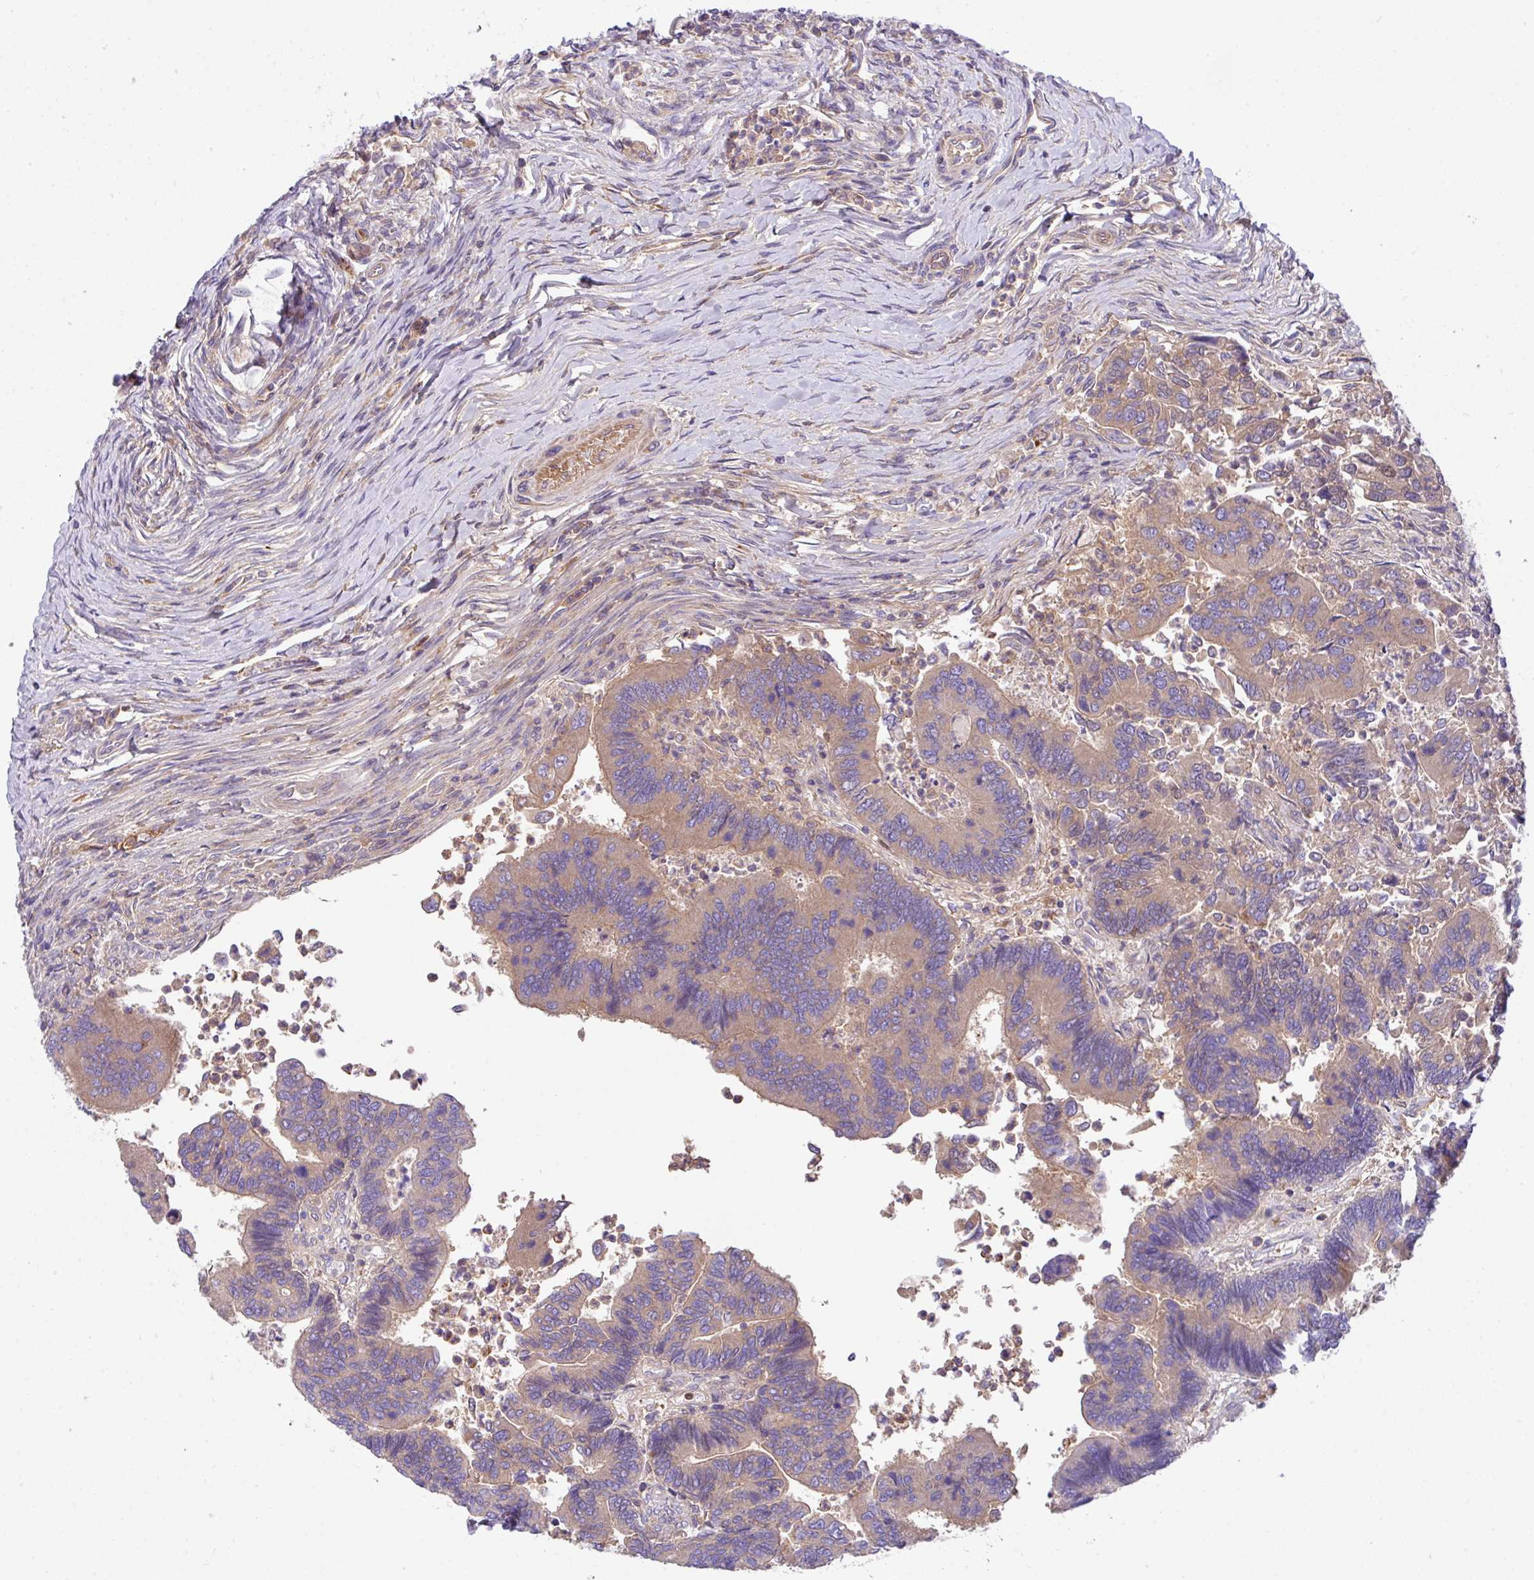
{"staining": {"intensity": "moderate", "quantity": "25%-75%", "location": "cytoplasmic/membranous"}, "tissue": "colorectal cancer", "cell_type": "Tumor cells", "image_type": "cancer", "snomed": [{"axis": "morphology", "description": "Adenocarcinoma, NOS"}, {"axis": "topography", "description": "Colon"}], "caption": "Protein staining exhibits moderate cytoplasmic/membranous expression in approximately 25%-75% of tumor cells in colorectal cancer.", "gene": "DNAL1", "patient": {"sex": "female", "age": 67}}